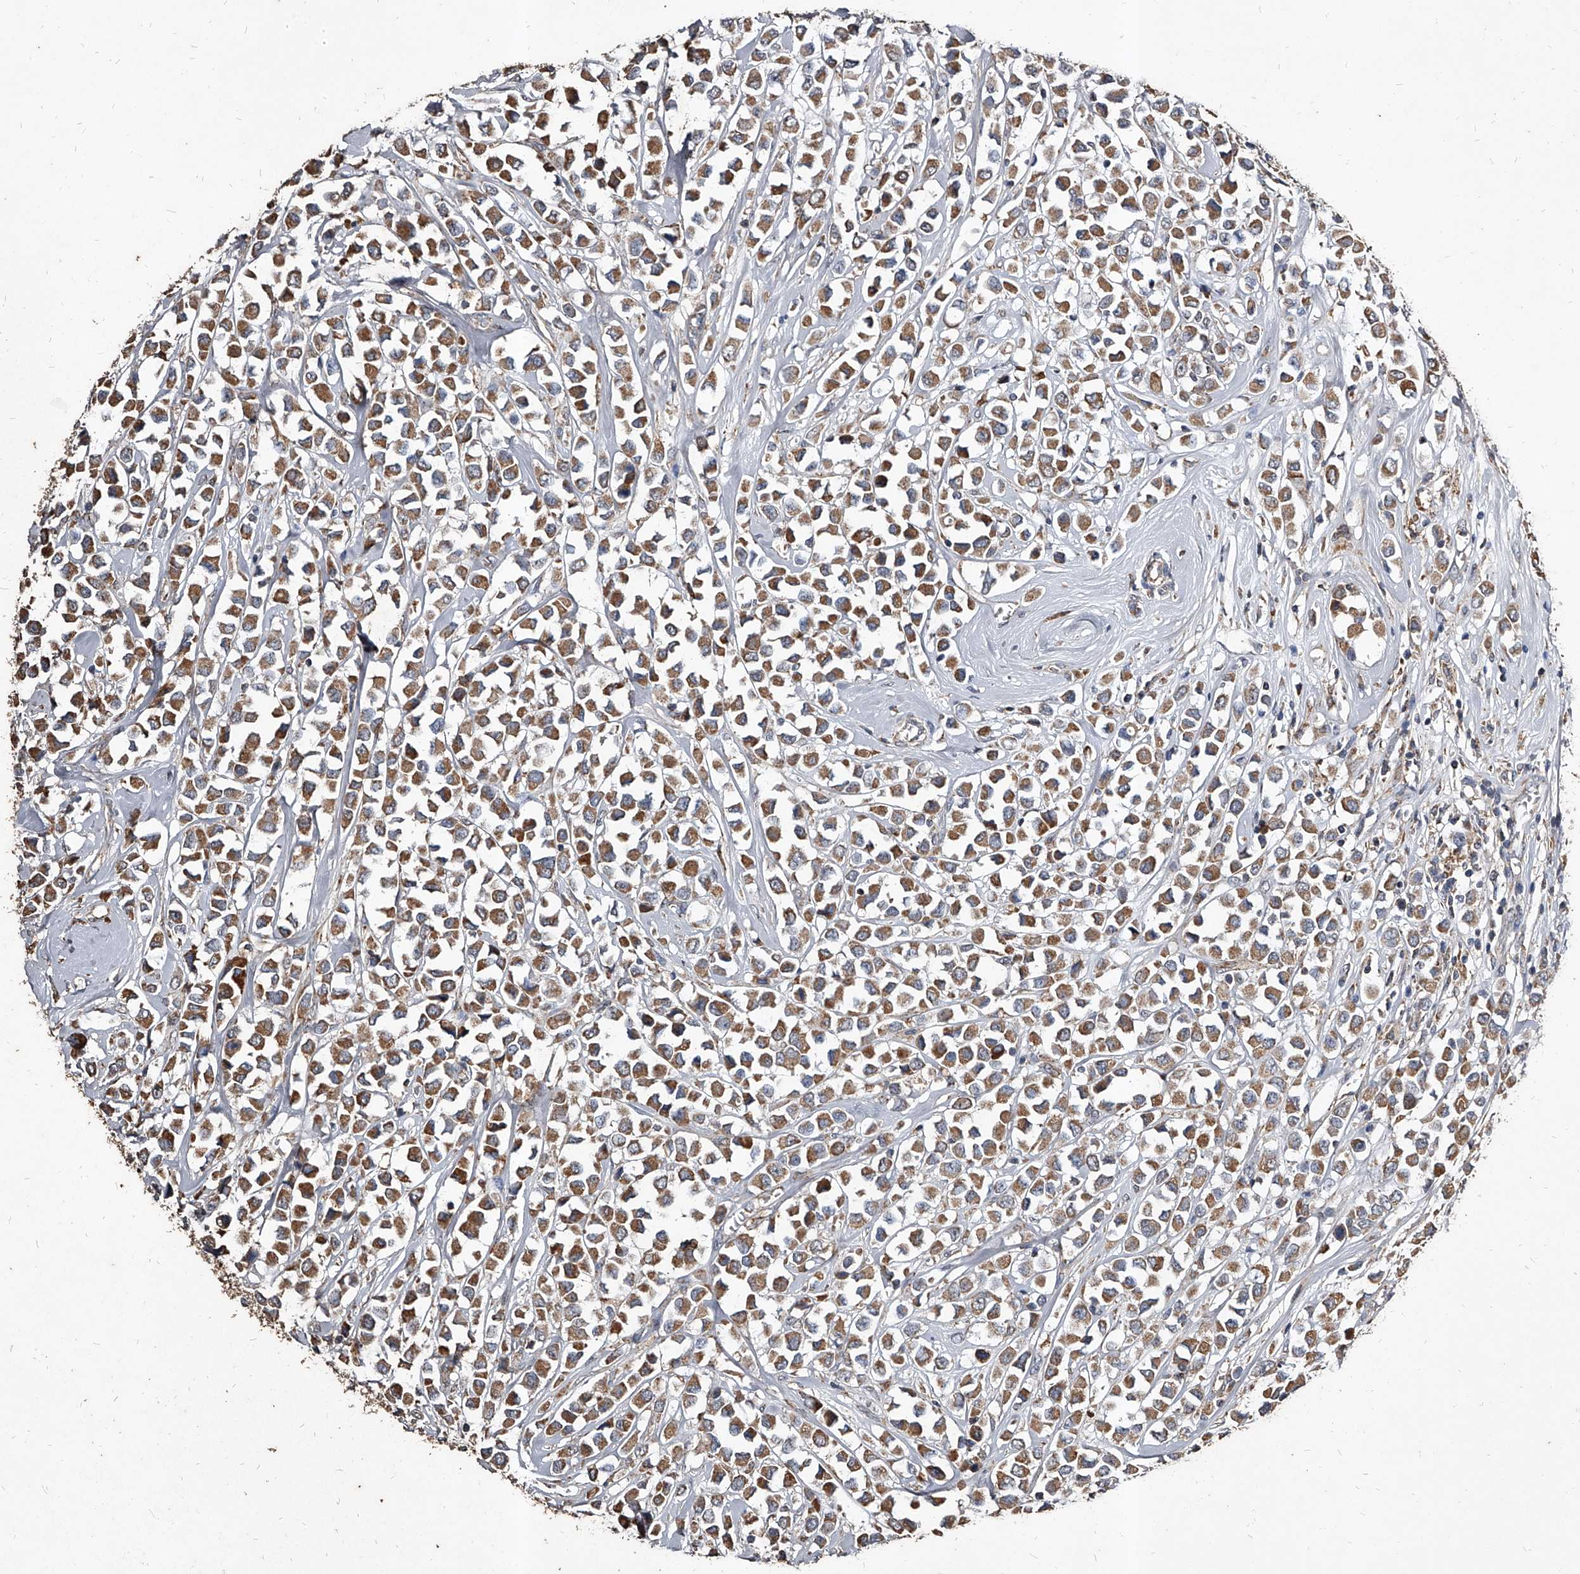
{"staining": {"intensity": "moderate", "quantity": ">75%", "location": "cytoplasmic/membranous"}, "tissue": "breast cancer", "cell_type": "Tumor cells", "image_type": "cancer", "snomed": [{"axis": "morphology", "description": "Duct carcinoma"}, {"axis": "topography", "description": "Breast"}], "caption": "Human breast cancer stained for a protein (brown) reveals moderate cytoplasmic/membranous positive staining in approximately >75% of tumor cells.", "gene": "GPR183", "patient": {"sex": "female", "age": 61}}